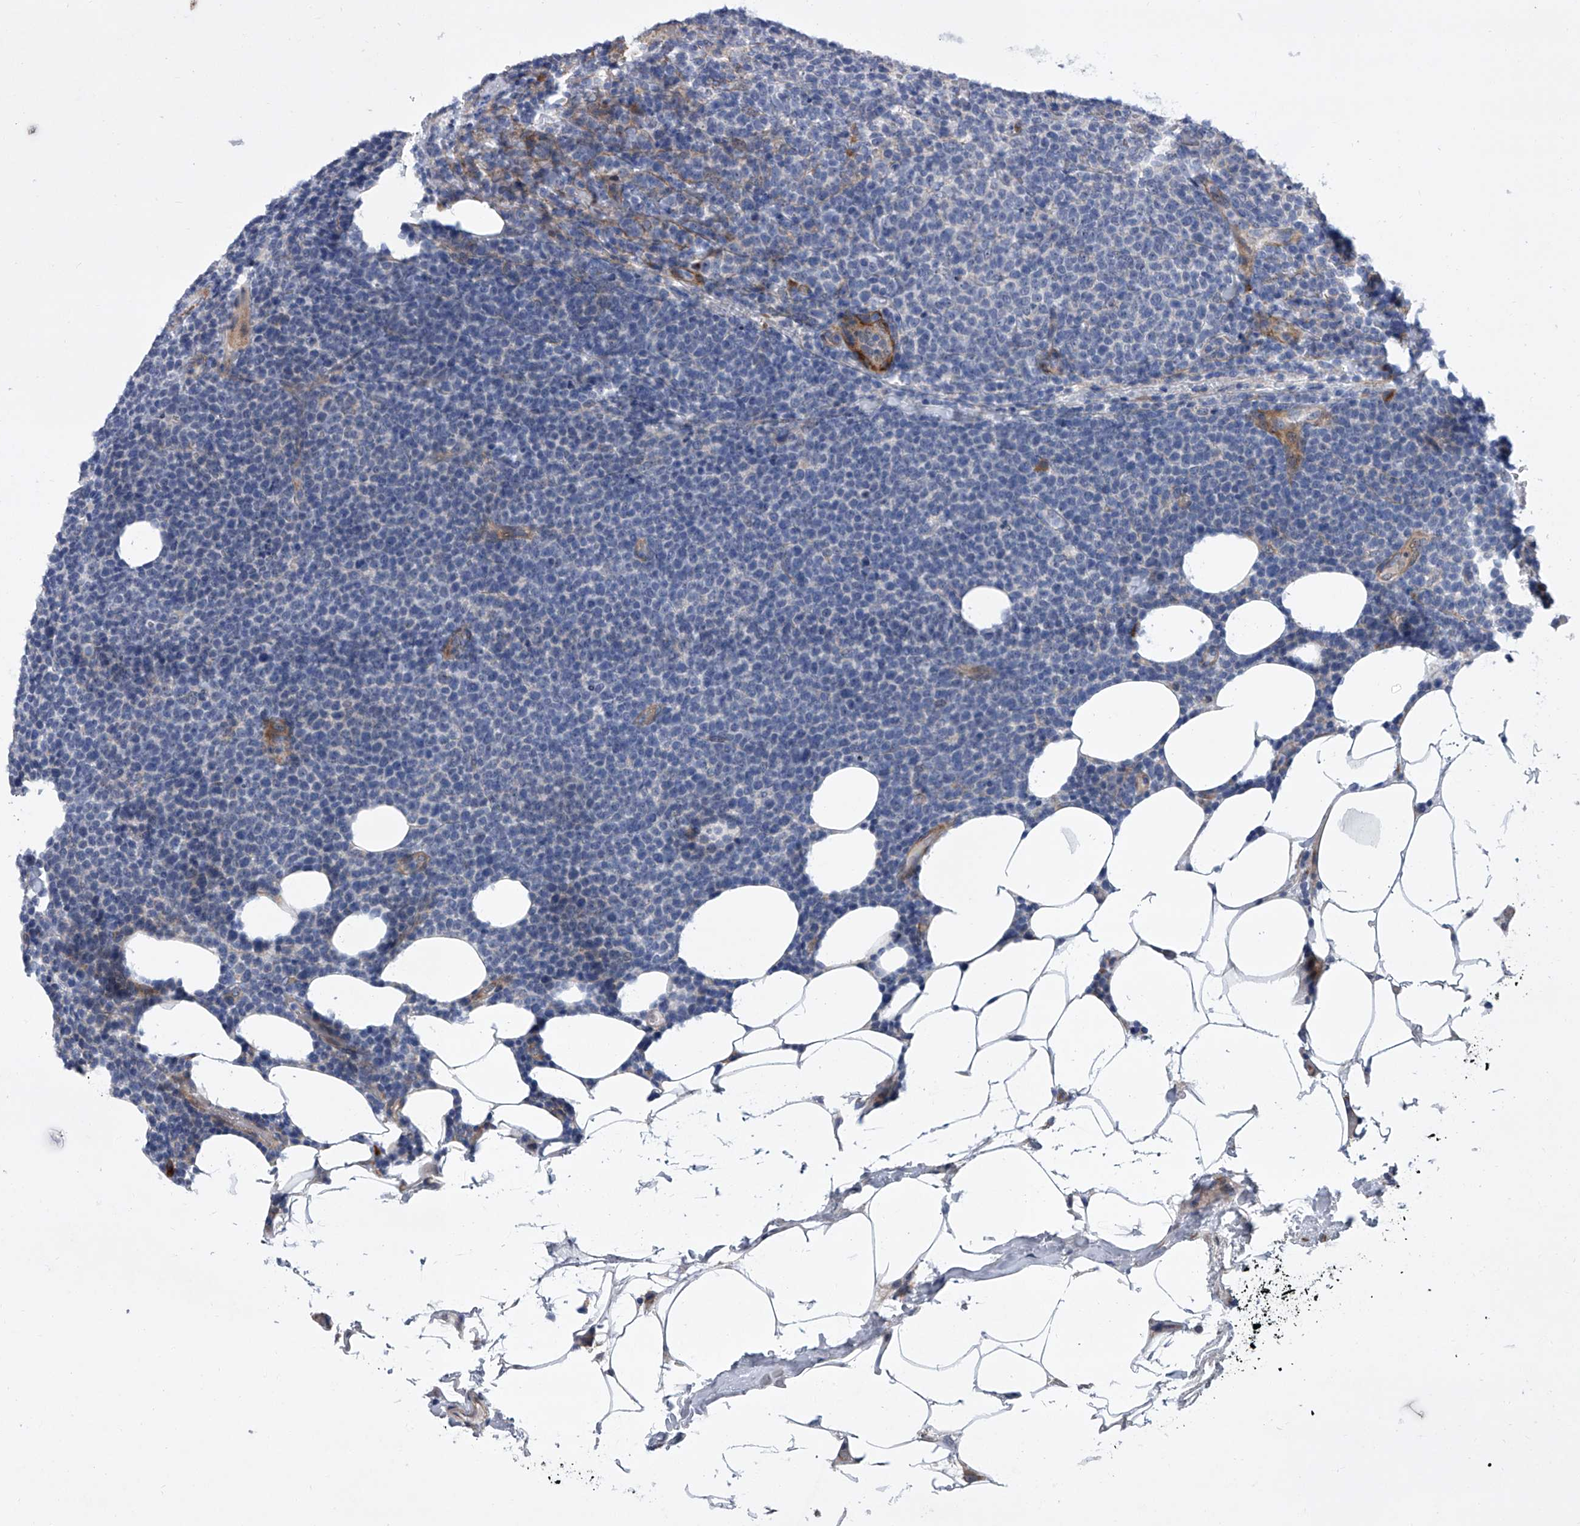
{"staining": {"intensity": "negative", "quantity": "none", "location": "none"}, "tissue": "lymphoma", "cell_type": "Tumor cells", "image_type": "cancer", "snomed": [{"axis": "morphology", "description": "Malignant lymphoma, non-Hodgkin's type, High grade"}, {"axis": "topography", "description": "Lymph node"}], "caption": "Photomicrograph shows no significant protein expression in tumor cells of lymphoma.", "gene": "ALG14", "patient": {"sex": "male", "age": 61}}